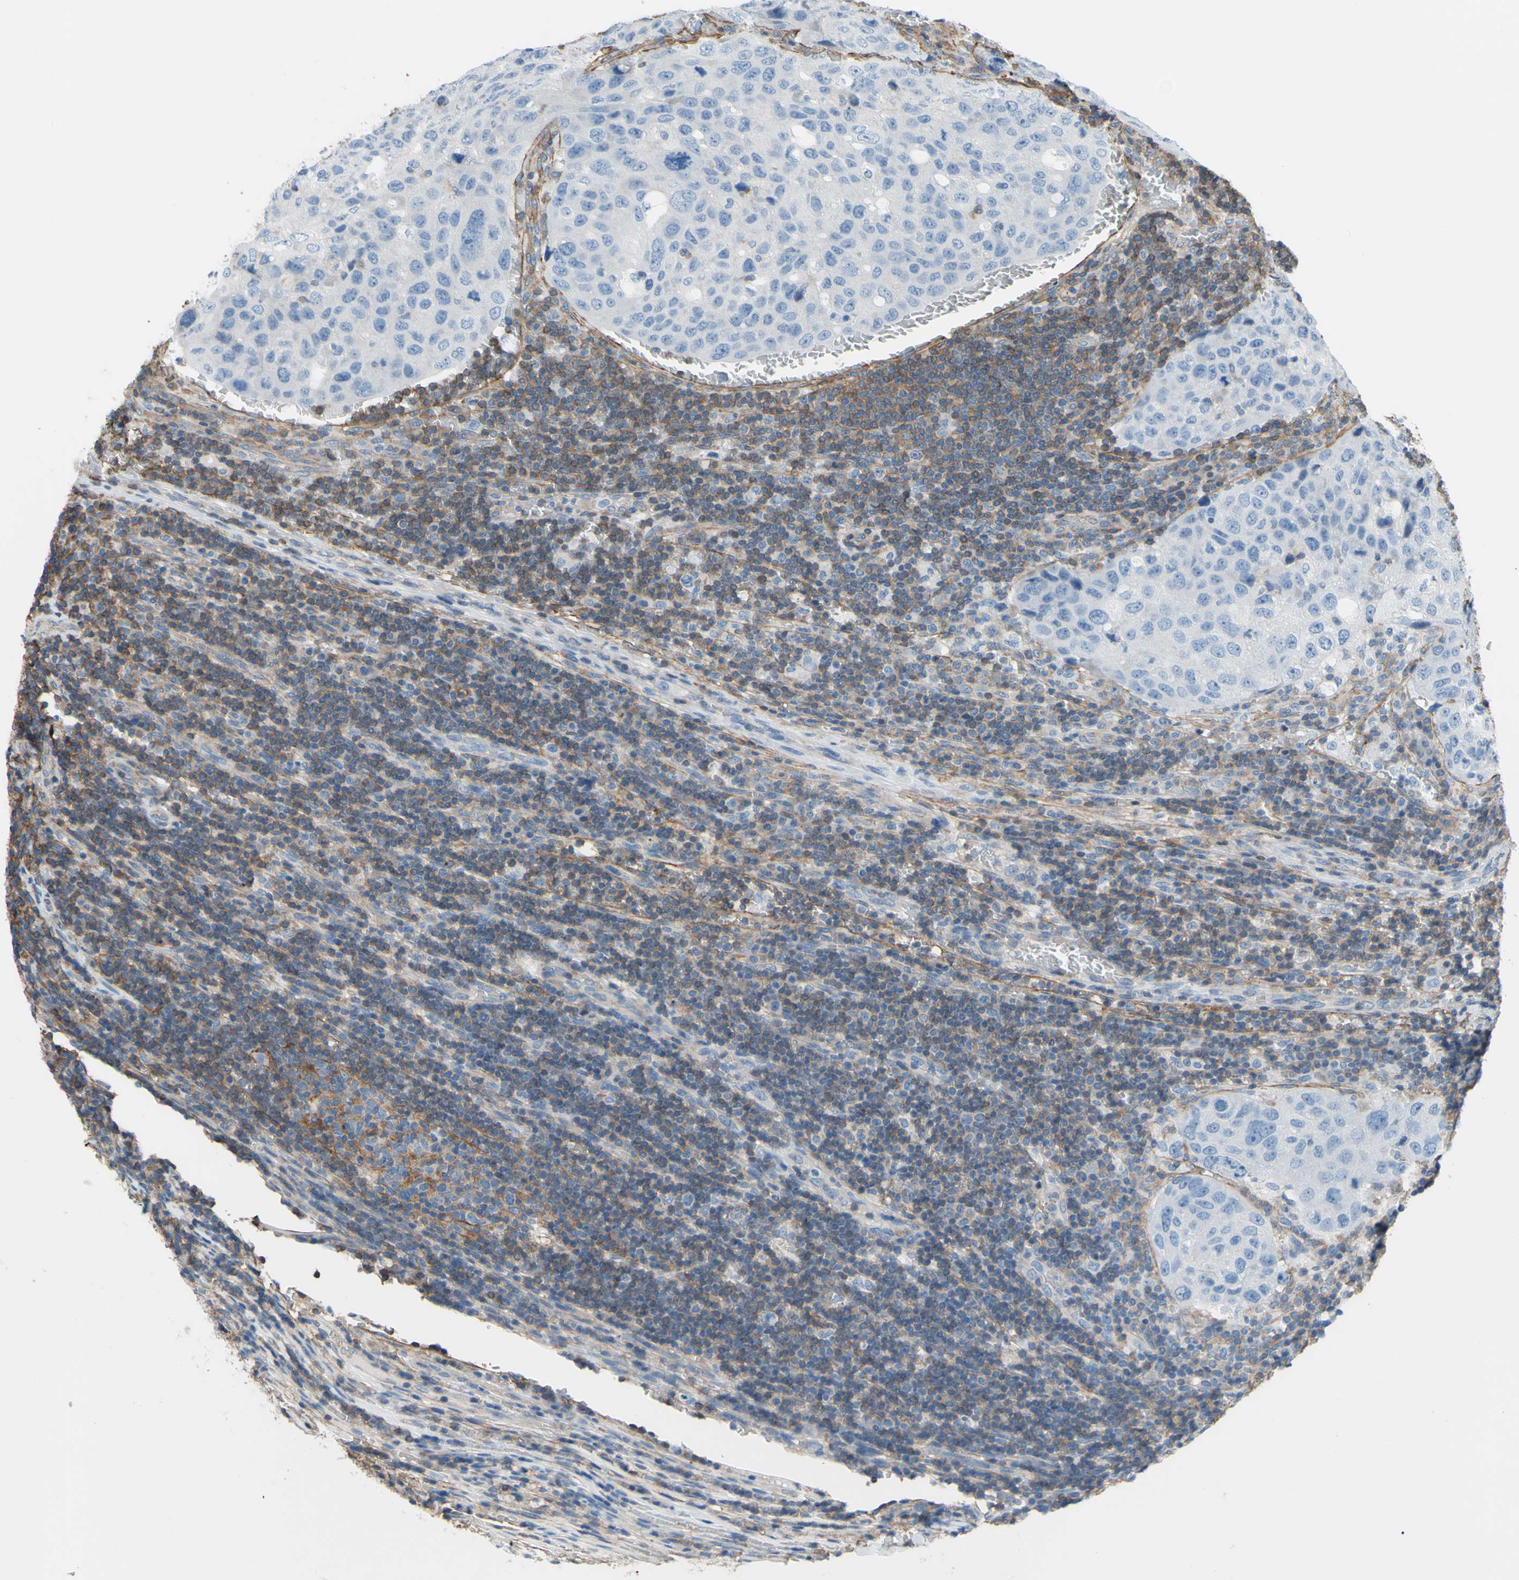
{"staining": {"intensity": "negative", "quantity": "none", "location": "none"}, "tissue": "urothelial cancer", "cell_type": "Tumor cells", "image_type": "cancer", "snomed": [{"axis": "morphology", "description": "Urothelial carcinoma, High grade"}, {"axis": "topography", "description": "Lymph node"}, {"axis": "topography", "description": "Urinary bladder"}], "caption": "There is no significant positivity in tumor cells of urothelial carcinoma (high-grade).", "gene": "ADD1", "patient": {"sex": "male", "age": 51}}